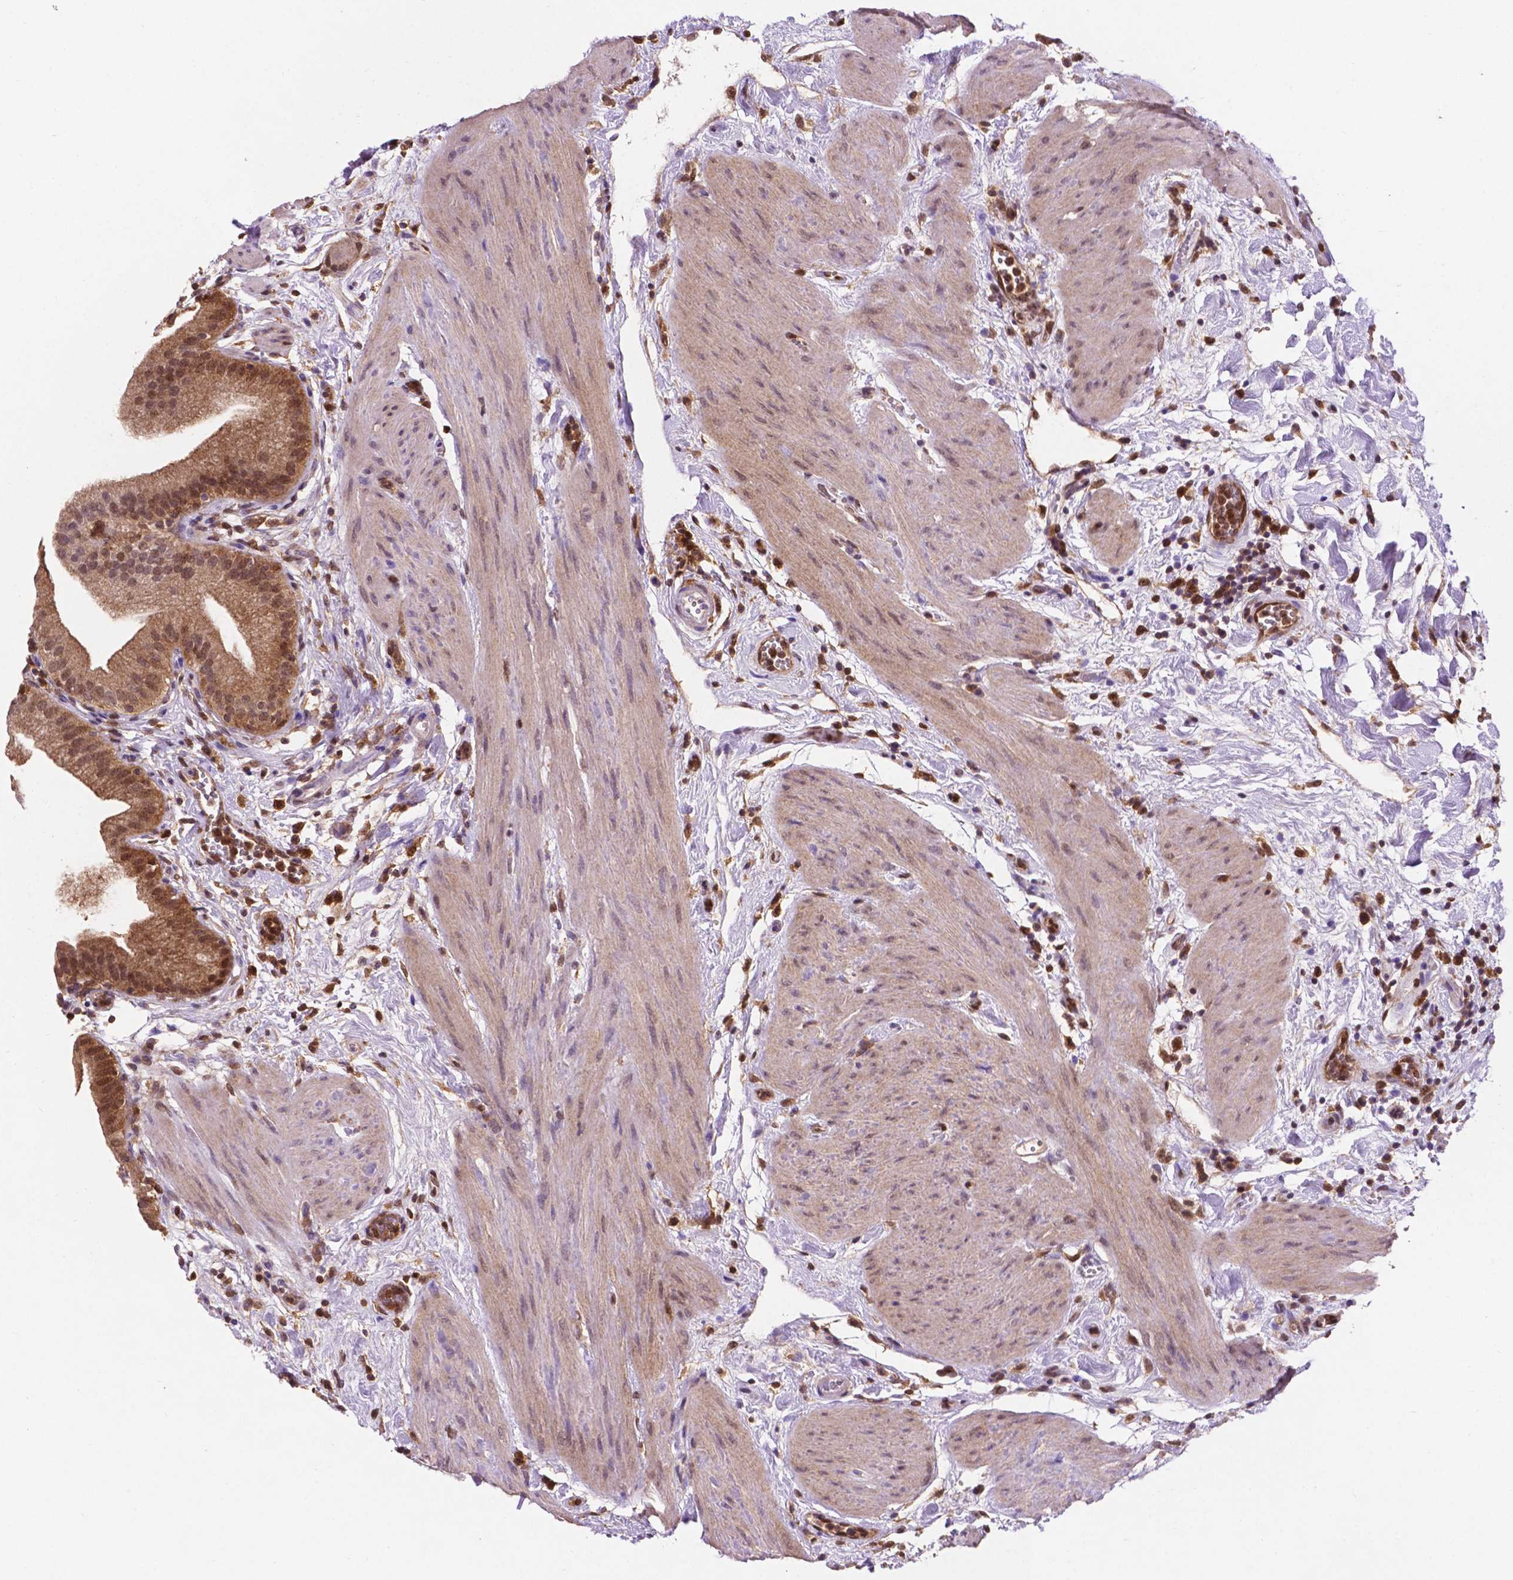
{"staining": {"intensity": "moderate", "quantity": ">75%", "location": "cytoplasmic/membranous,nuclear"}, "tissue": "gallbladder", "cell_type": "Glandular cells", "image_type": "normal", "snomed": [{"axis": "morphology", "description": "Normal tissue, NOS"}, {"axis": "topography", "description": "Gallbladder"}], "caption": "Immunohistochemistry (IHC) (DAB (3,3'-diaminobenzidine)) staining of normal human gallbladder displays moderate cytoplasmic/membranous,nuclear protein staining in approximately >75% of glandular cells.", "gene": "UBE2L6", "patient": {"sex": "female", "age": 65}}